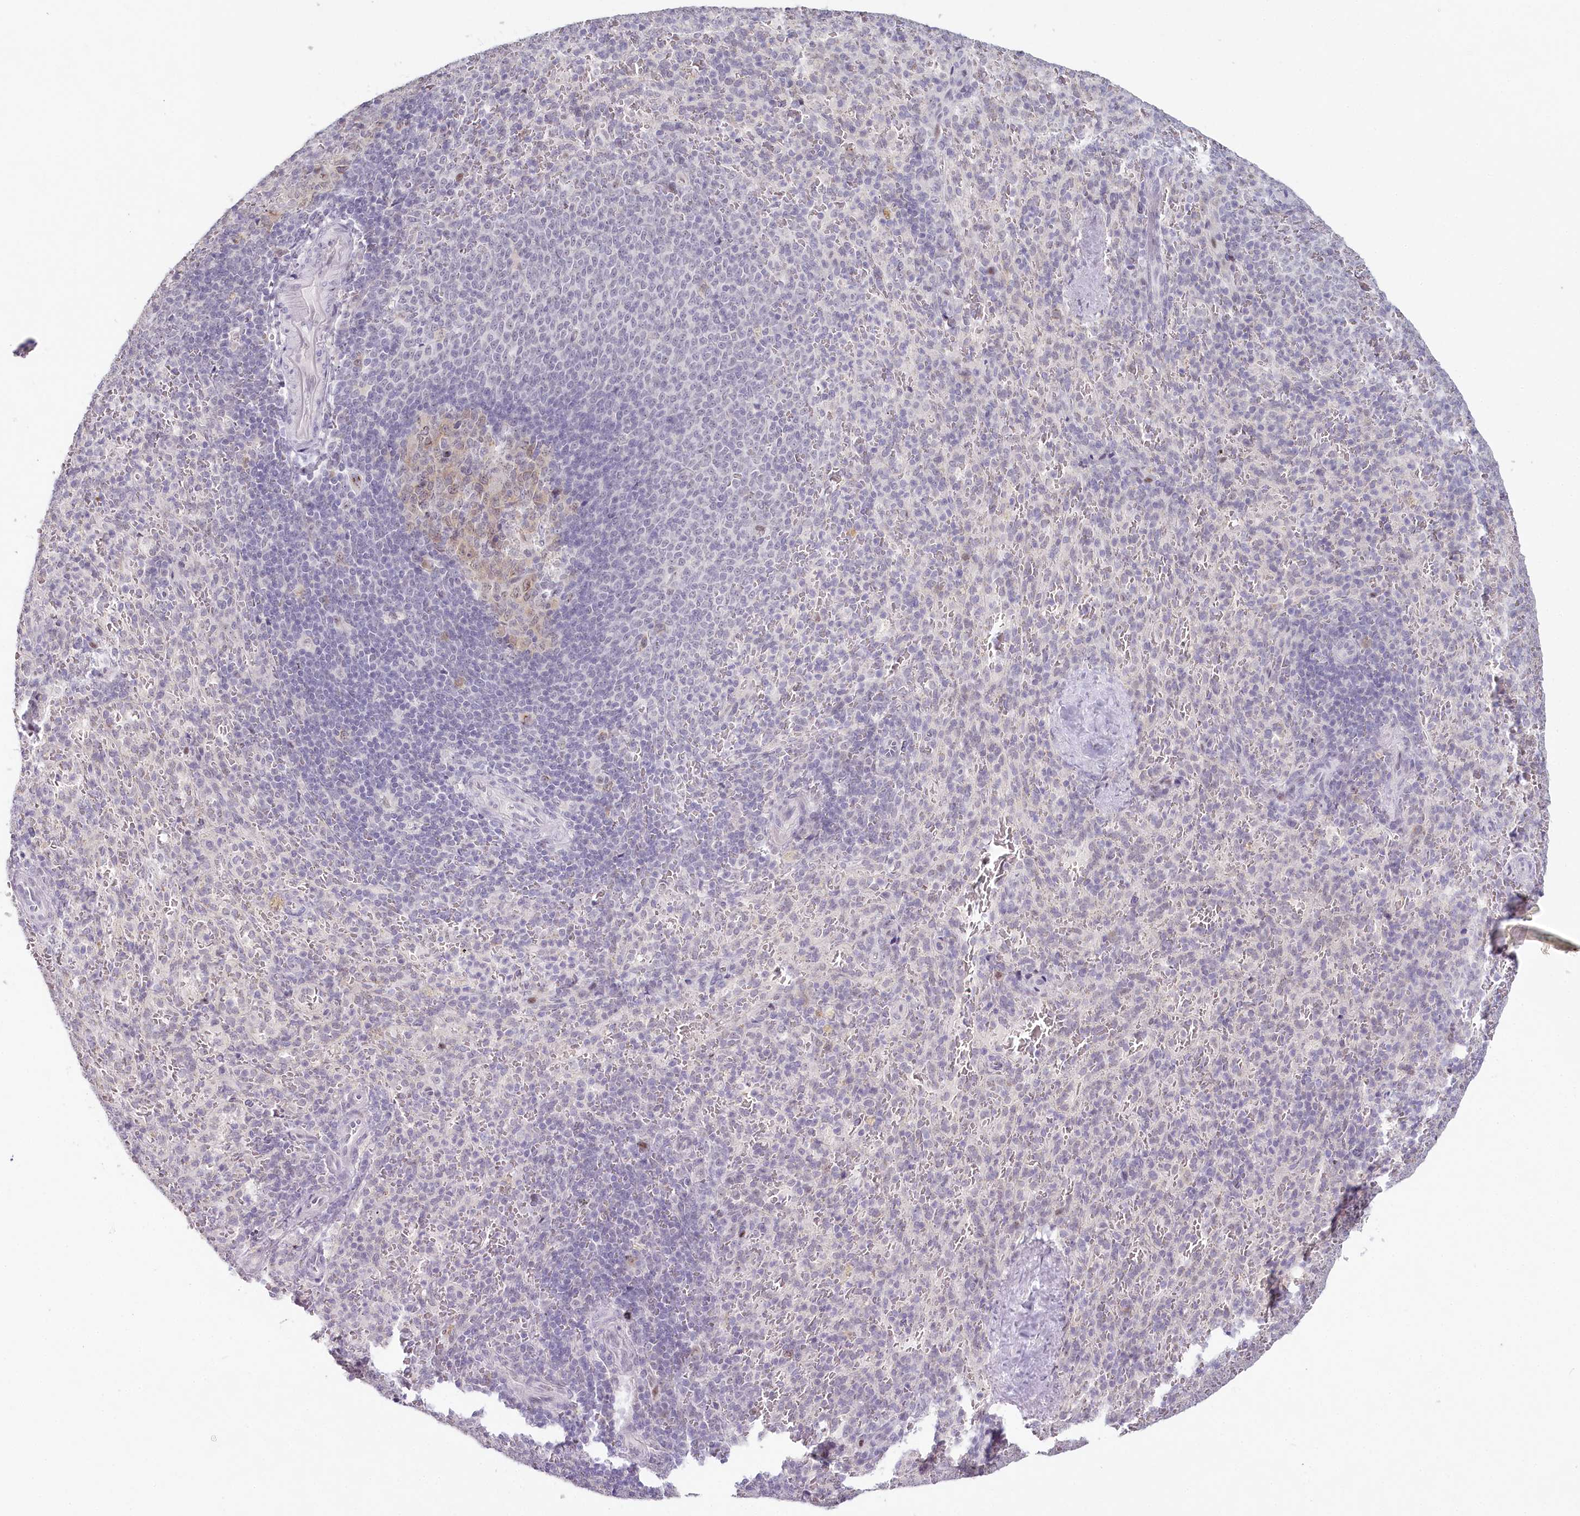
{"staining": {"intensity": "negative", "quantity": "none", "location": "none"}, "tissue": "spleen", "cell_type": "Cells in red pulp", "image_type": "normal", "snomed": [{"axis": "morphology", "description": "Normal tissue, NOS"}, {"axis": "topography", "description": "Spleen"}], "caption": "The image reveals no staining of cells in red pulp in unremarkable spleen. (Immunohistochemistry, brightfield microscopy, high magnification).", "gene": "HPD", "patient": {"sex": "female", "age": 21}}